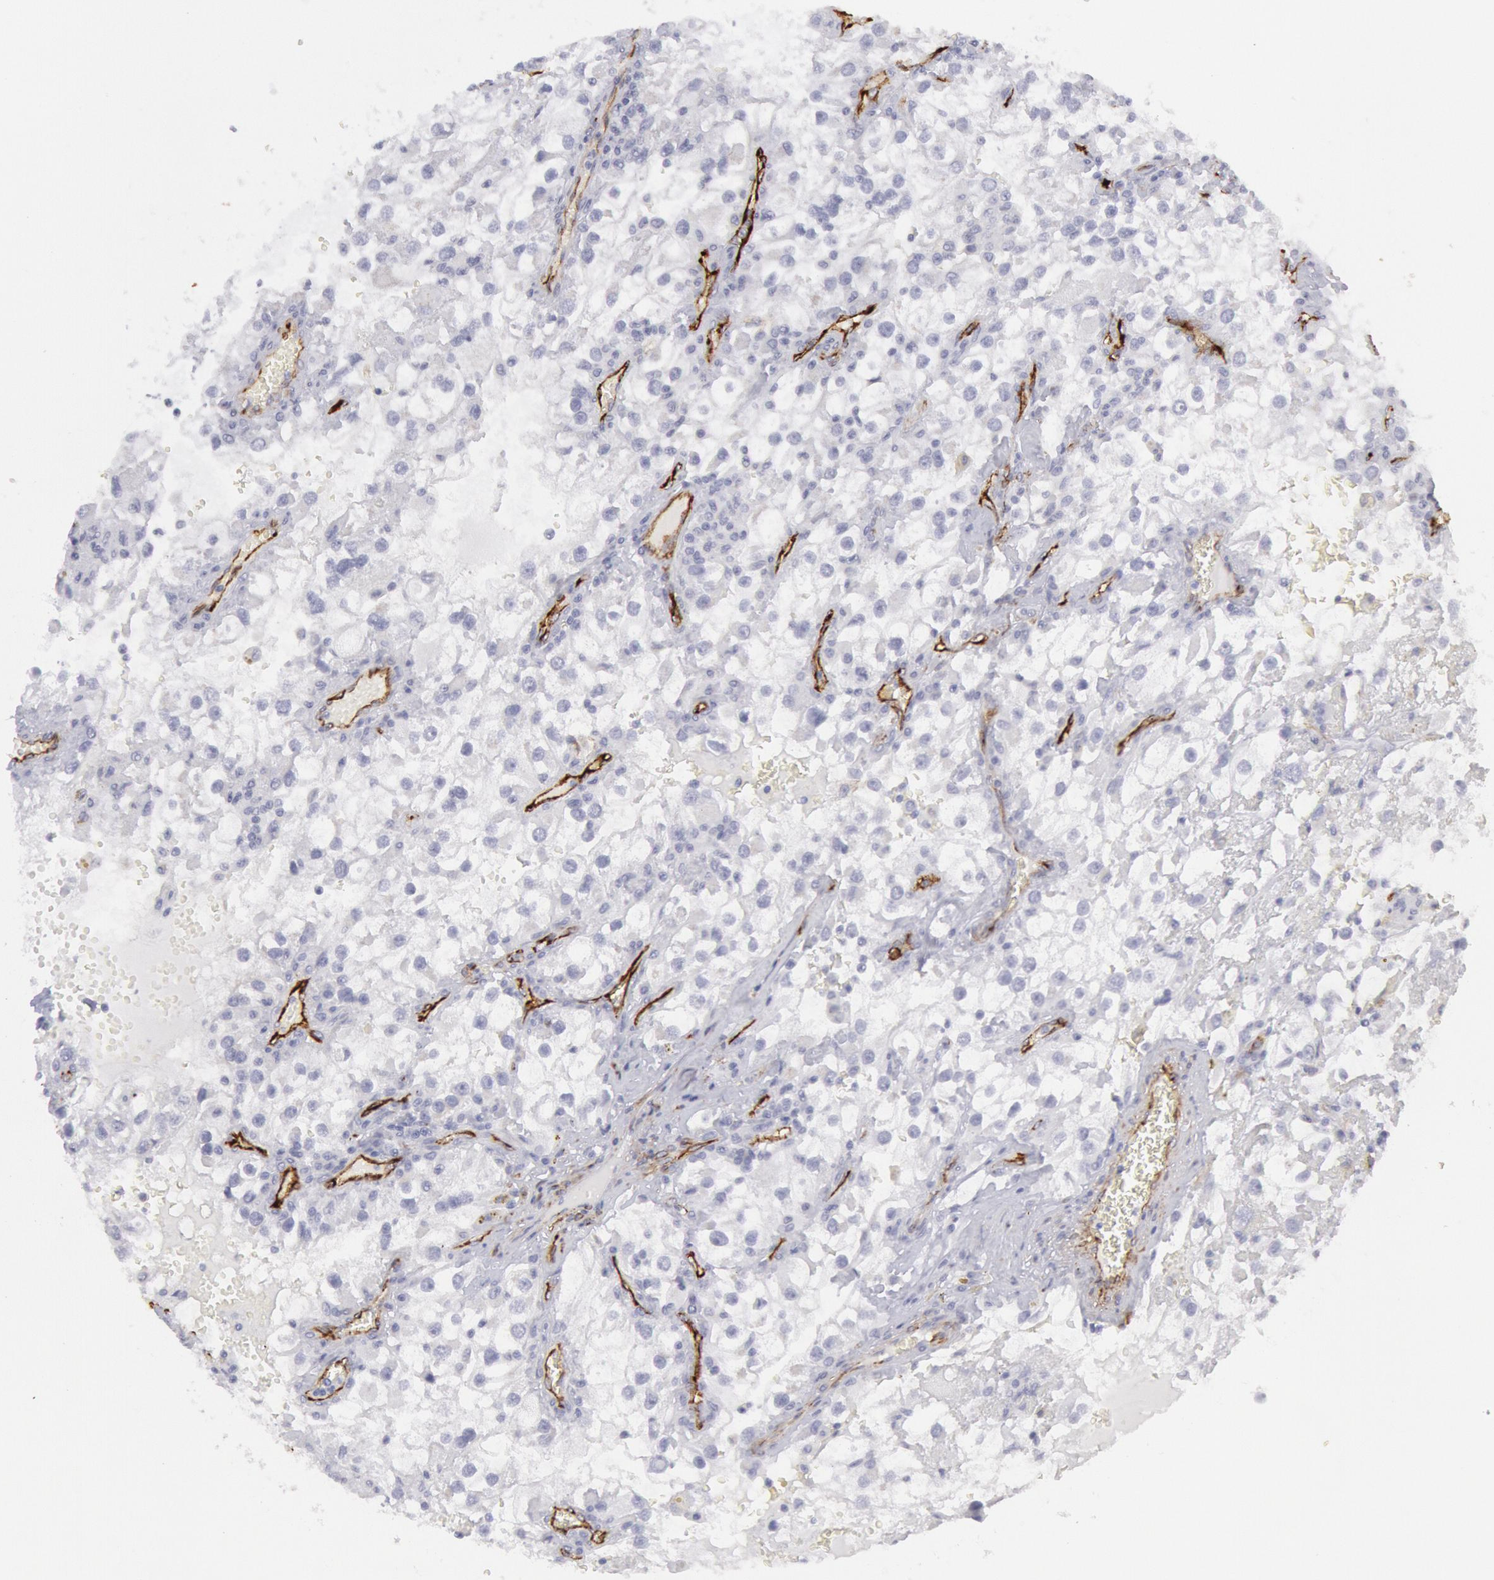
{"staining": {"intensity": "negative", "quantity": "none", "location": "none"}, "tissue": "renal cancer", "cell_type": "Tumor cells", "image_type": "cancer", "snomed": [{"axis": "morphology", "description": "Adenocarcinoma, NOS"}, {"axis": "topography", "description": "Kidney"}], "caption": "A histopathology image of renal cancer stained for a protein reveals no brown staining in tumor cells.", "gene": "CDH13", "patient": {"sex": "female", "age": 52}}